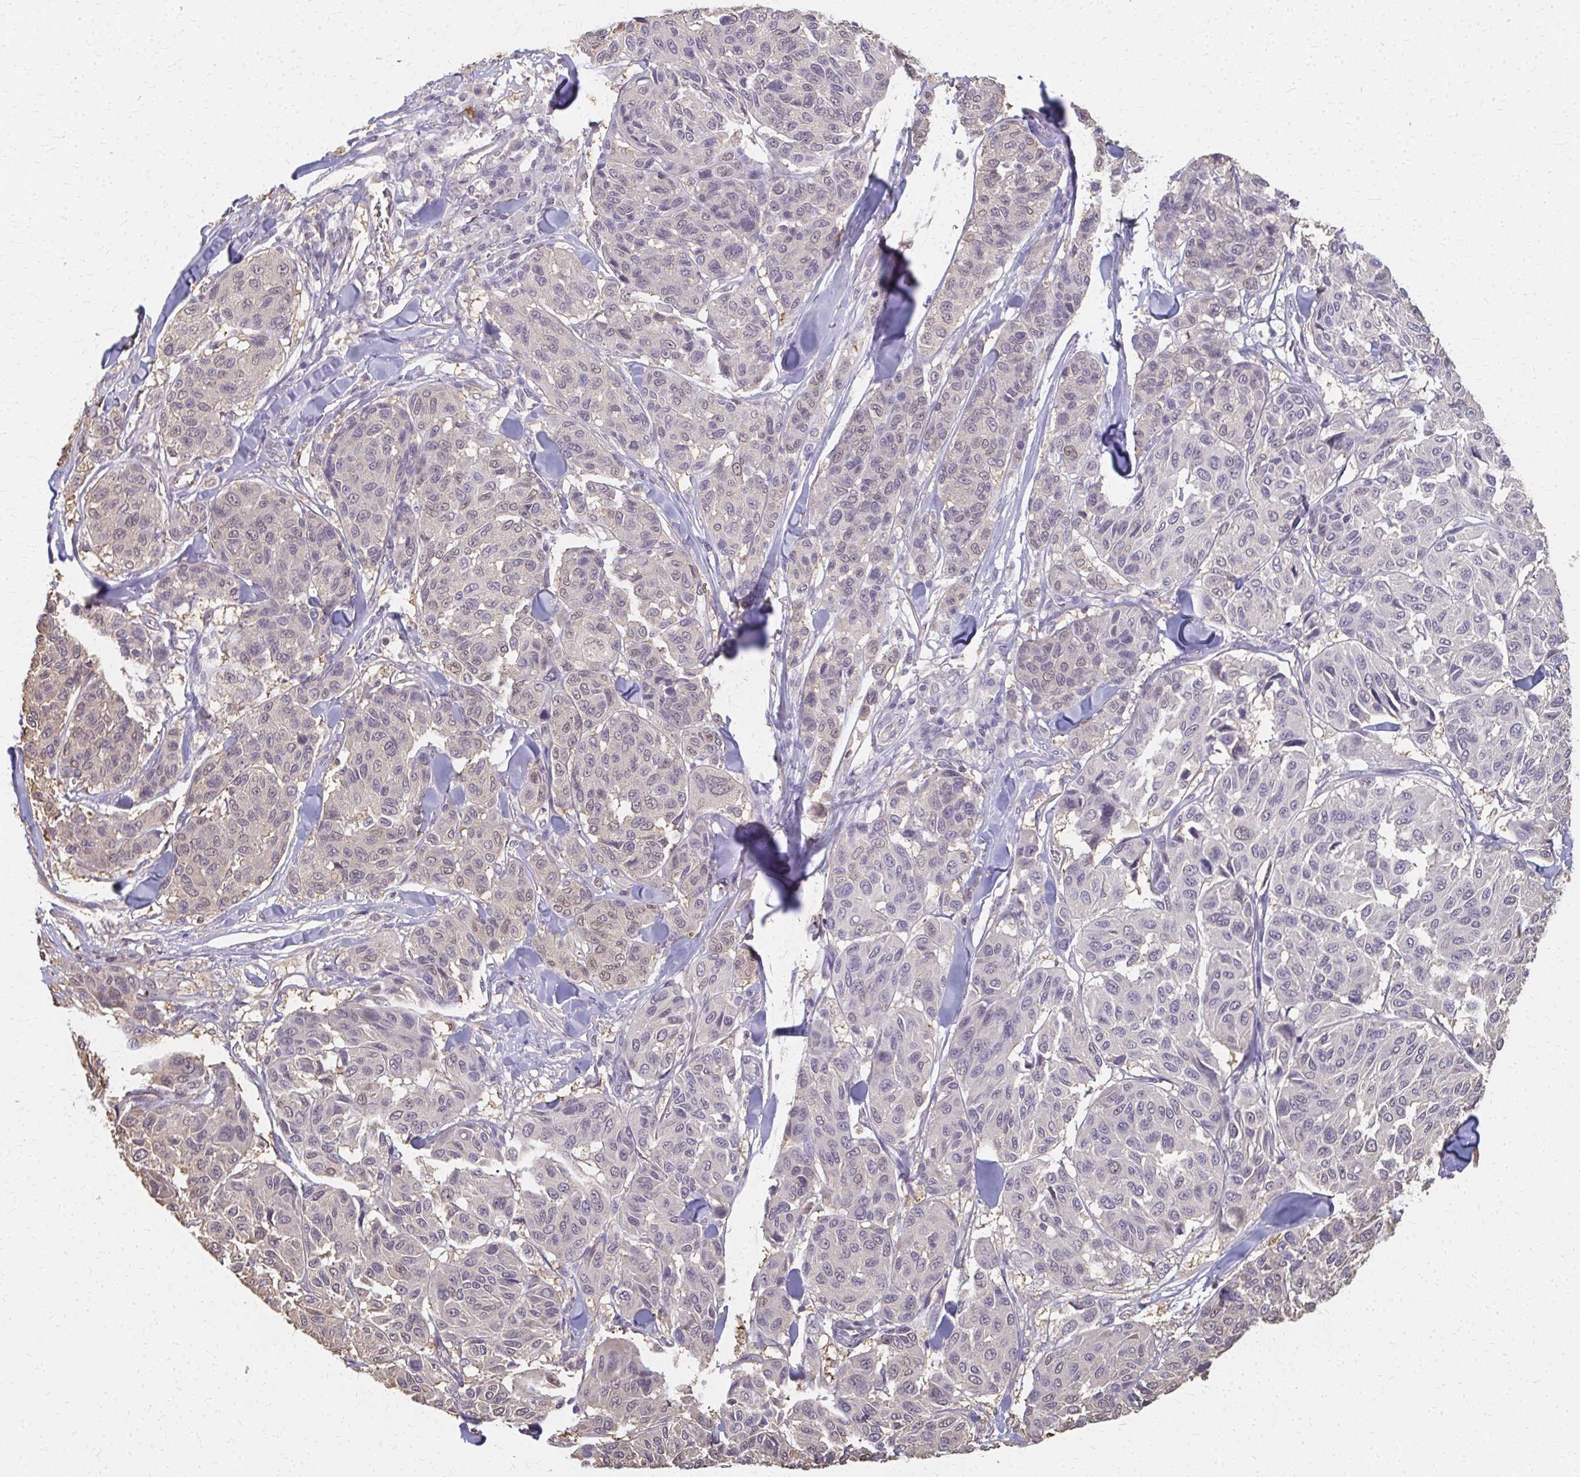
{"staining": {"intensity": "weak", "quantity": "<25%", "location": "nuclear"}, "tissue": "melanoma", "cell_type": "Tumor cells", "image_type": "cancer", "snomed": [{"axis": "morphology", "description": "Malignant melanoma, NOS"}, {"axis": "topography", "description": "Skin"}], "caption": "This is an immunohistochemistry (IHC) photomicrograph of malignant melanoma. There is no expression in tumor cells.", "gene": "RABGAP1L", "patient": {"sex": "female", "age": 66}}